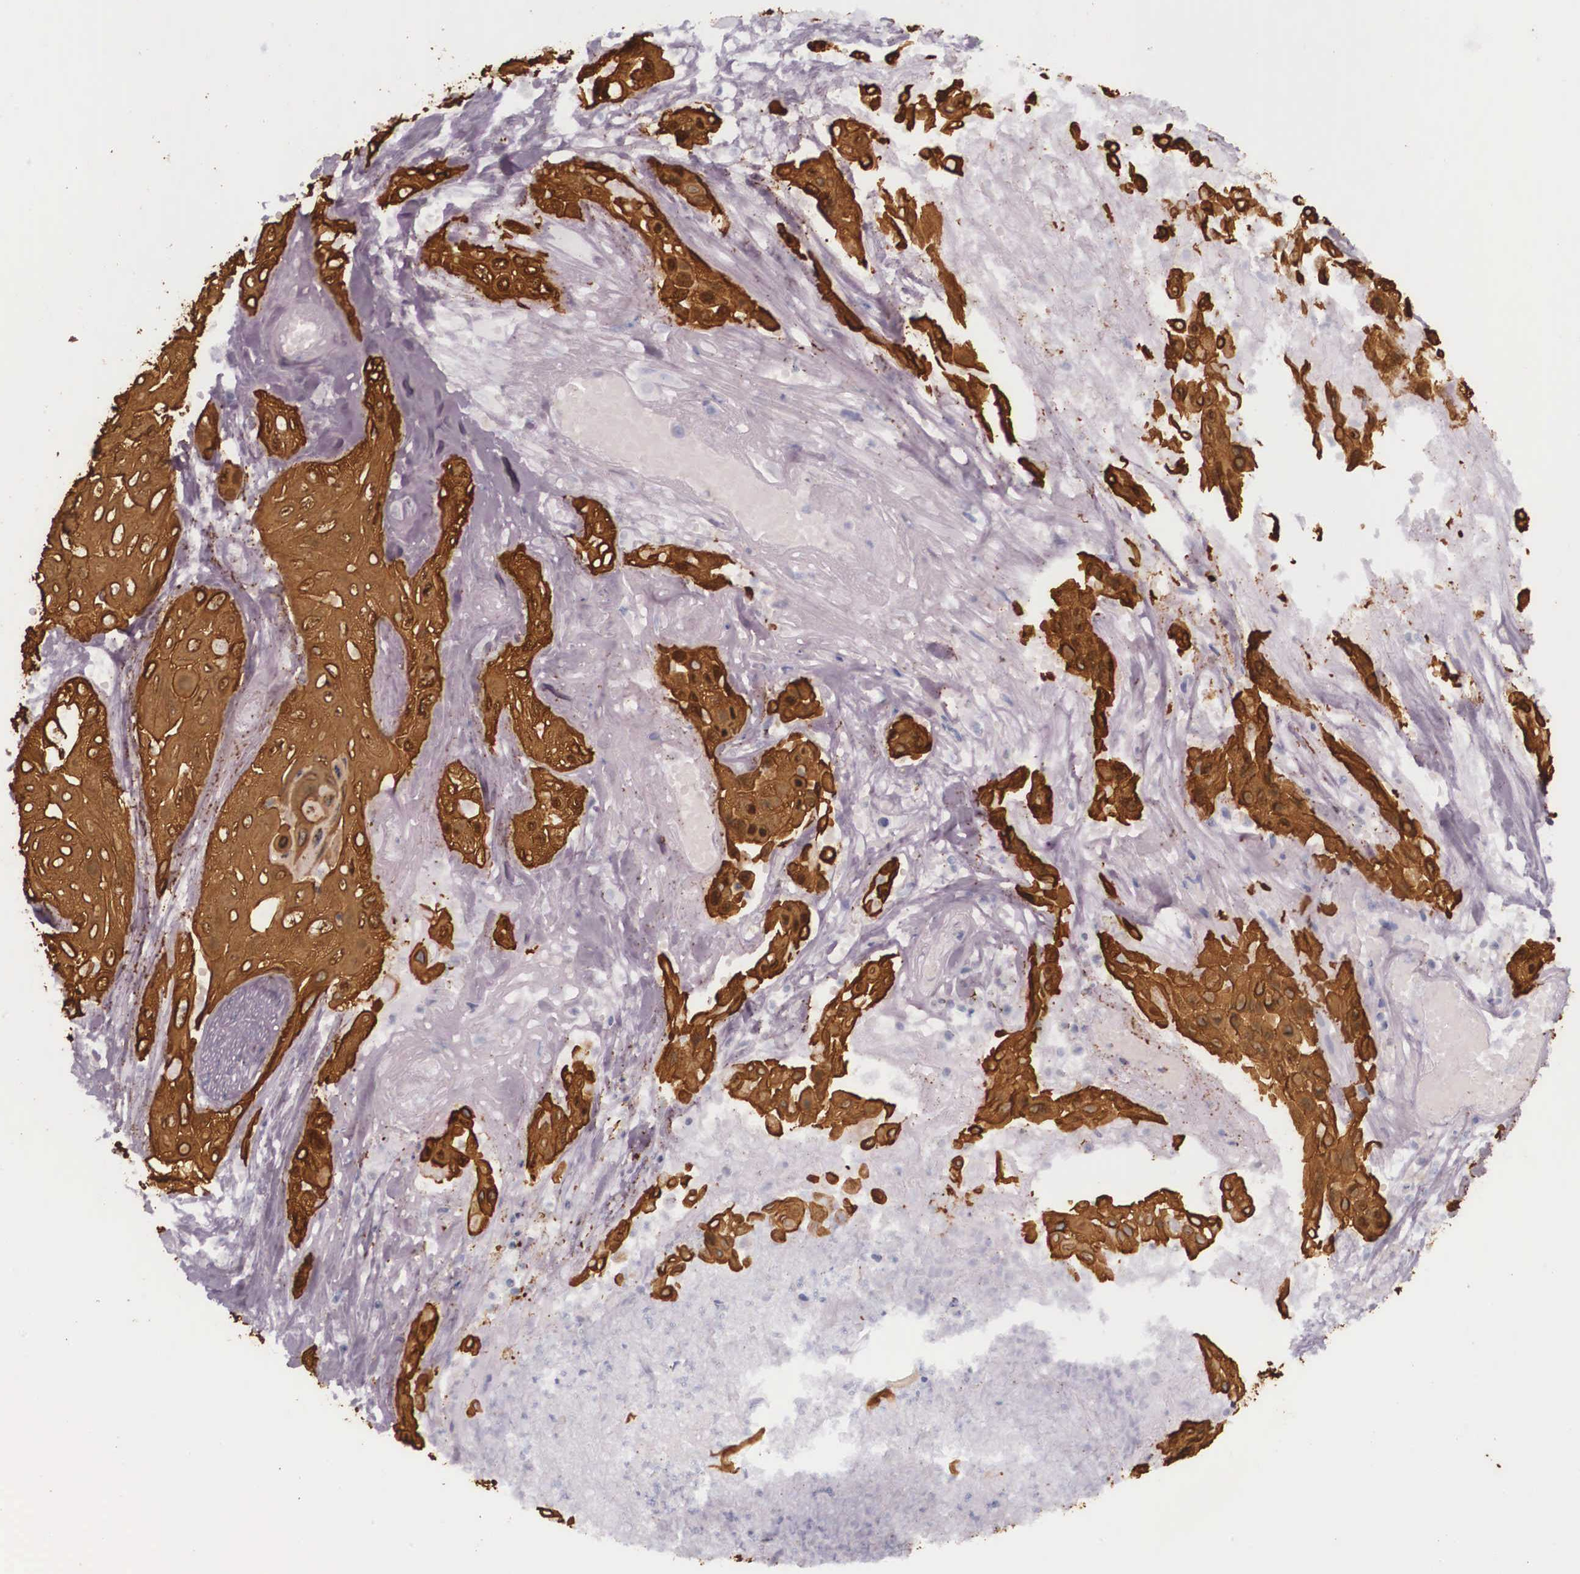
{"staining": {"intensity": "strong", "quantity": ">75%", "location": "cytoplasmic/membranous"}, "tissue": "skin cancer", "cell_type": "Tumor cells", "image_type": "cancer", "snomed": [{"axis": "morphology", "description": "Squamous cell carcinoma, NOS"}, {"axis": "topography", "description": "Skin"}, {"axis": "topography", "description": "Anal"}], "caption": "A brown stain labels strong cytoplasmic/membranous expression of a protein in human squamous cell carcinoma (skin) tumor cells. (Brightfield microscopy of DAB IHC at high magnification).", "gene": "KRT14", "patient": {"sex": "male", "age": 61}}